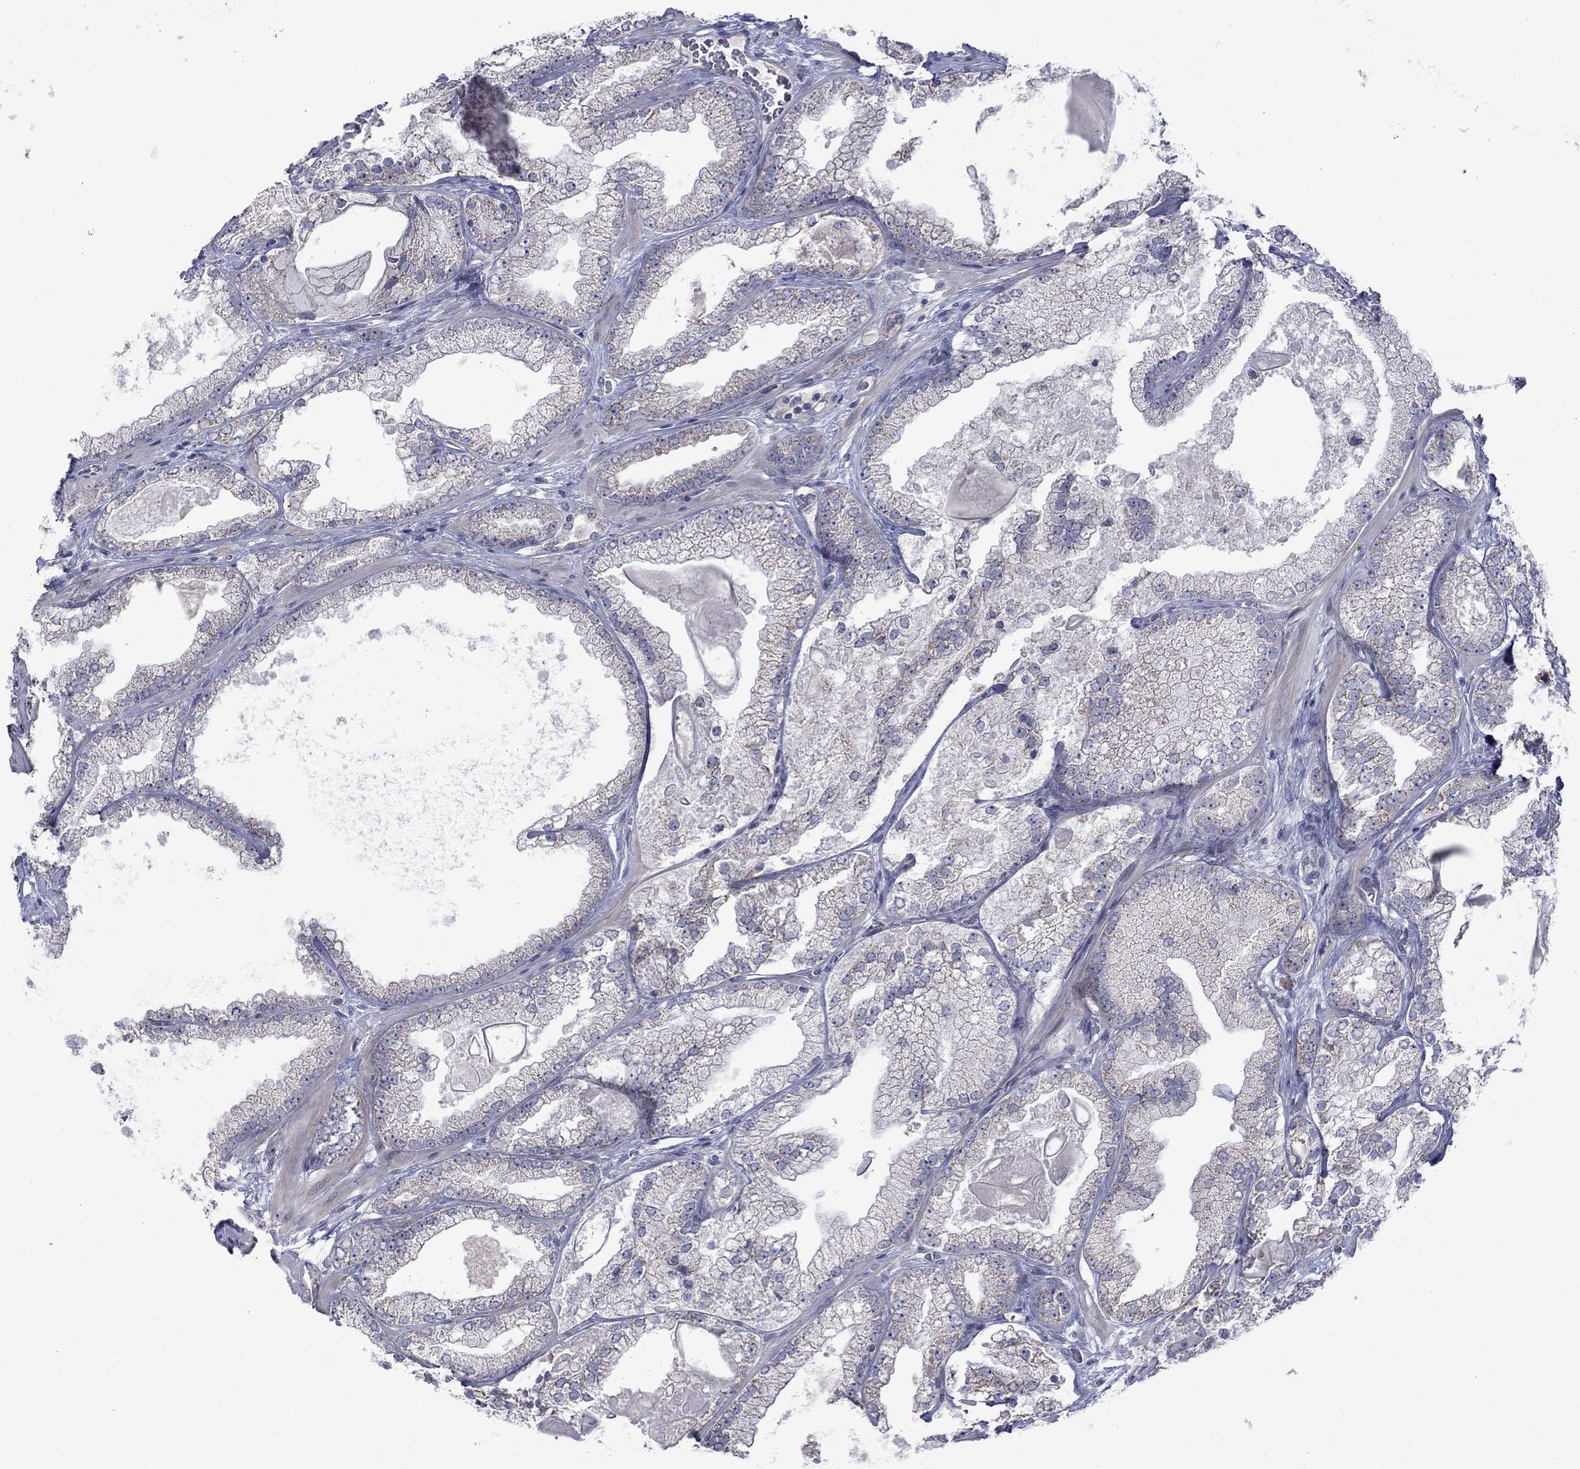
{"staining": {"intensity": "negative", "quantity": "none", "location": "none"}, "tissue": "prostate cancer", "cell_type": "Tumor cells", "image_type": "cancer", "snomed": [{"axis": "morphology", "description": "Adenocarcinoma, Low grade"}, {"axis": "topography", "description": "Prostate"}], "caption": "Immunohistochemistry (IHC) of human prostate cancer demonstrates no positivity in tumor cells.", "gene": "KCNJ16", "patient": {"sex": "male", "age": 57}}